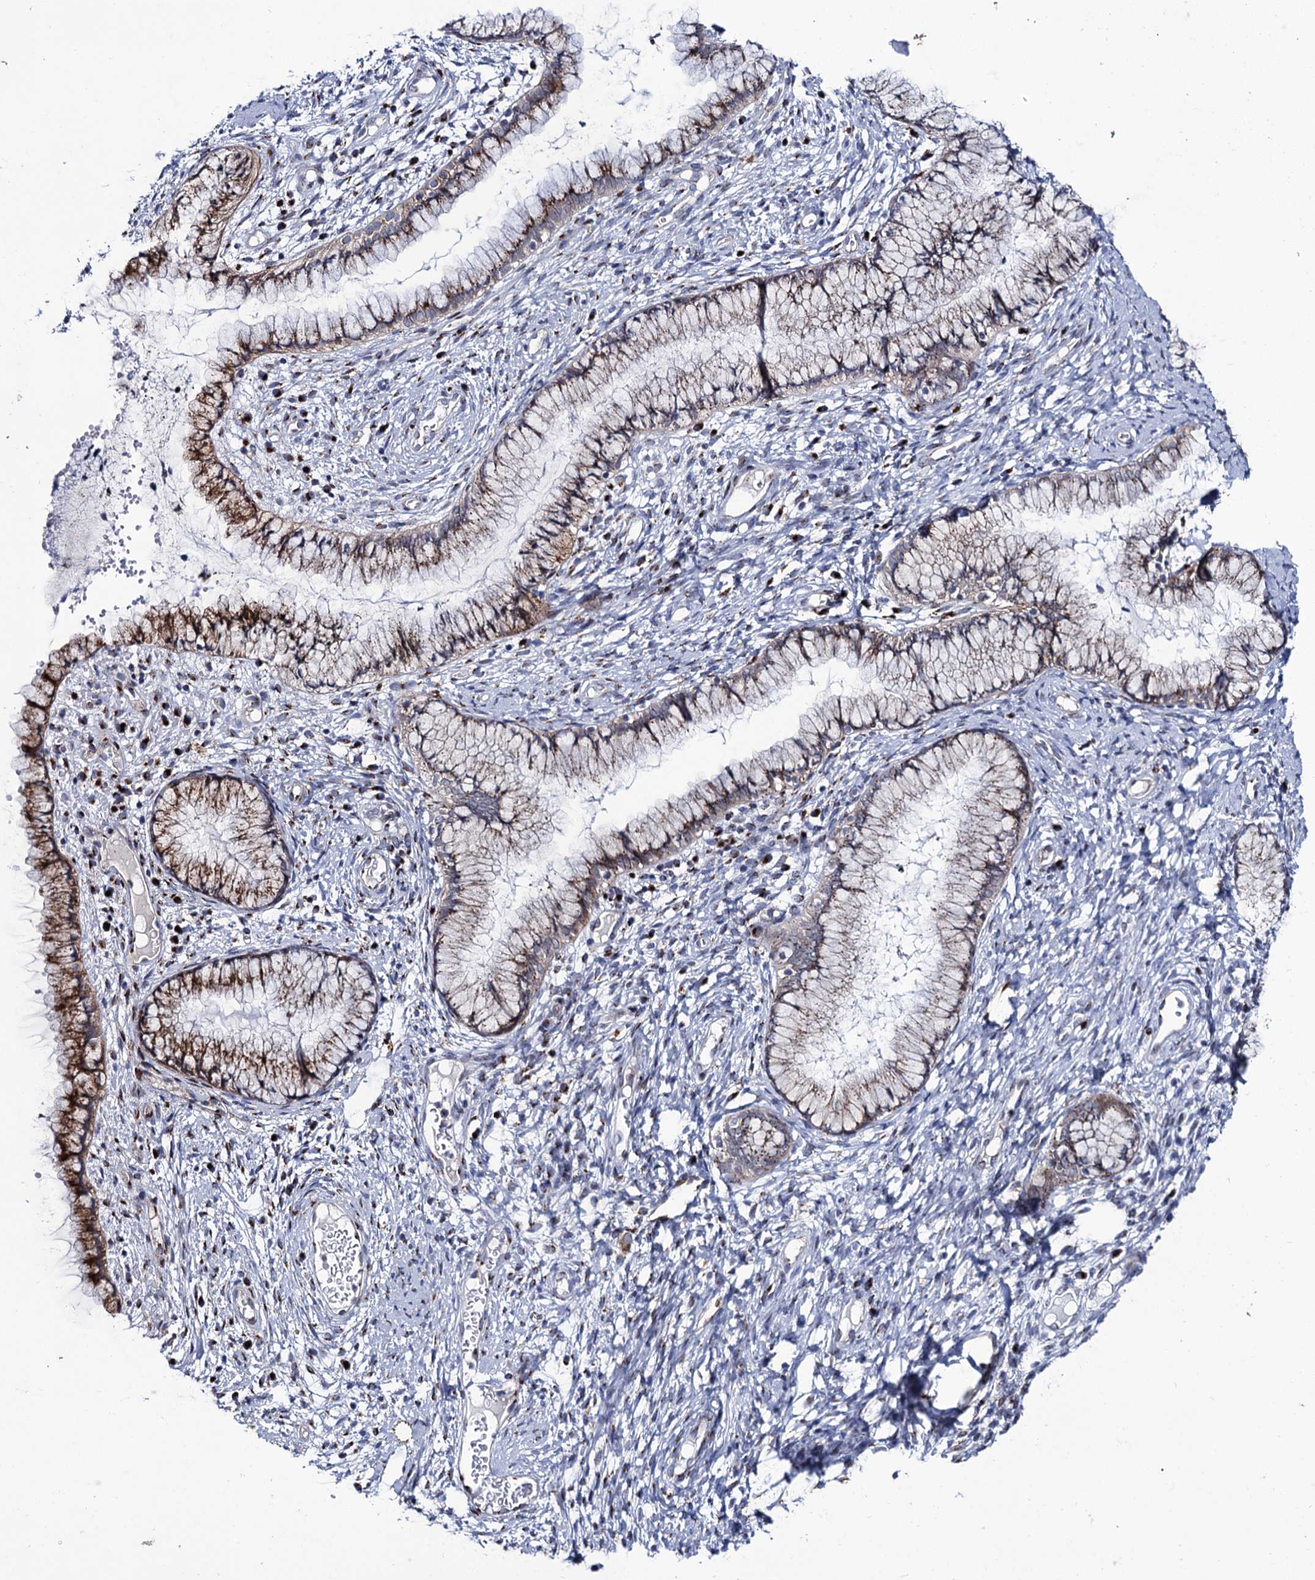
{"staining": {"intensity": "strong", "quantity": "25%-75%", "location": "cytoplasmic/membranous"}, "tissue": "cervix", "cell_type": "Glandular cells", "image_type": "normal", "snomed": [{"axis": "morphology", "description": "Normal tissue, NOS"}, {"axis": "topography", "description": "Cervix"}], "caption": "Normal cervix demonstrates strong cytoplasmic/membranous positivity in approximately 25%-75% of glandular cells The protein is stained brown, and the nuclei are stained in blue (DAB IHC with brightfield microscopy, high magnification)..", "gene": "THAP2", "patient": {"sex": "female", "age": 42}}